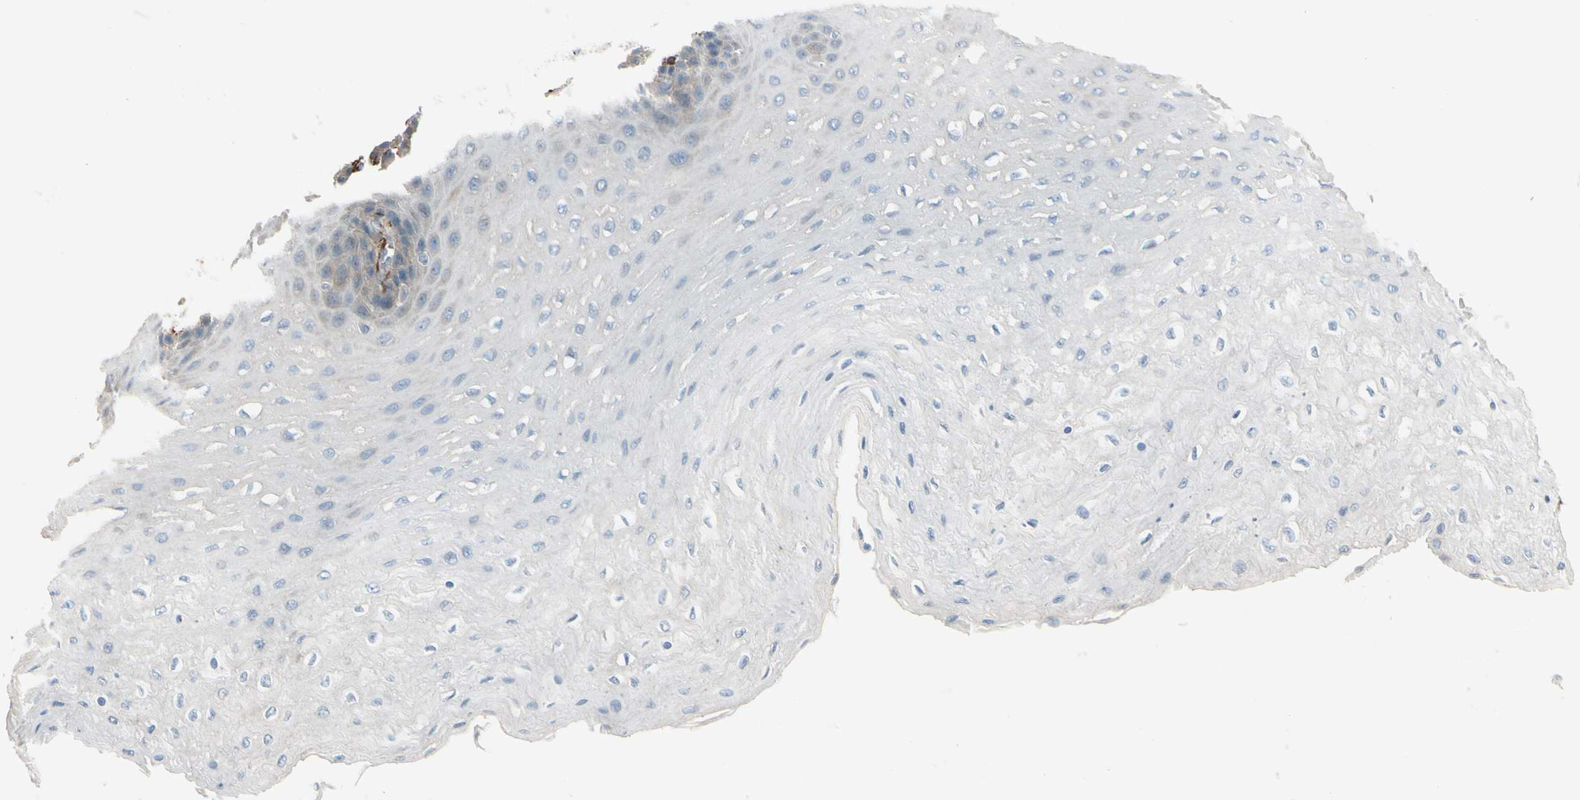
{"staining": {"intensity": "negative", "quantity": "none", "location": "none"}, "tissue": "esophagus", "cell_type": "Squamous epithelial cells", "image_type": "normal", "snomed": [{"axis": "morphology", "description": "Normal tissue, NOS"}, {"axis": "topography", "description": "Esophagus"}], "caption": "This is a micrograph of immunohistochemistry (IHC) staining of benign esophagus, which shows no staining in squamous epithelial cells. (DAB immunohistochemistry, high magnification).", "gene": "CALD1", "patient": {"sex": "female", "age": 72}}